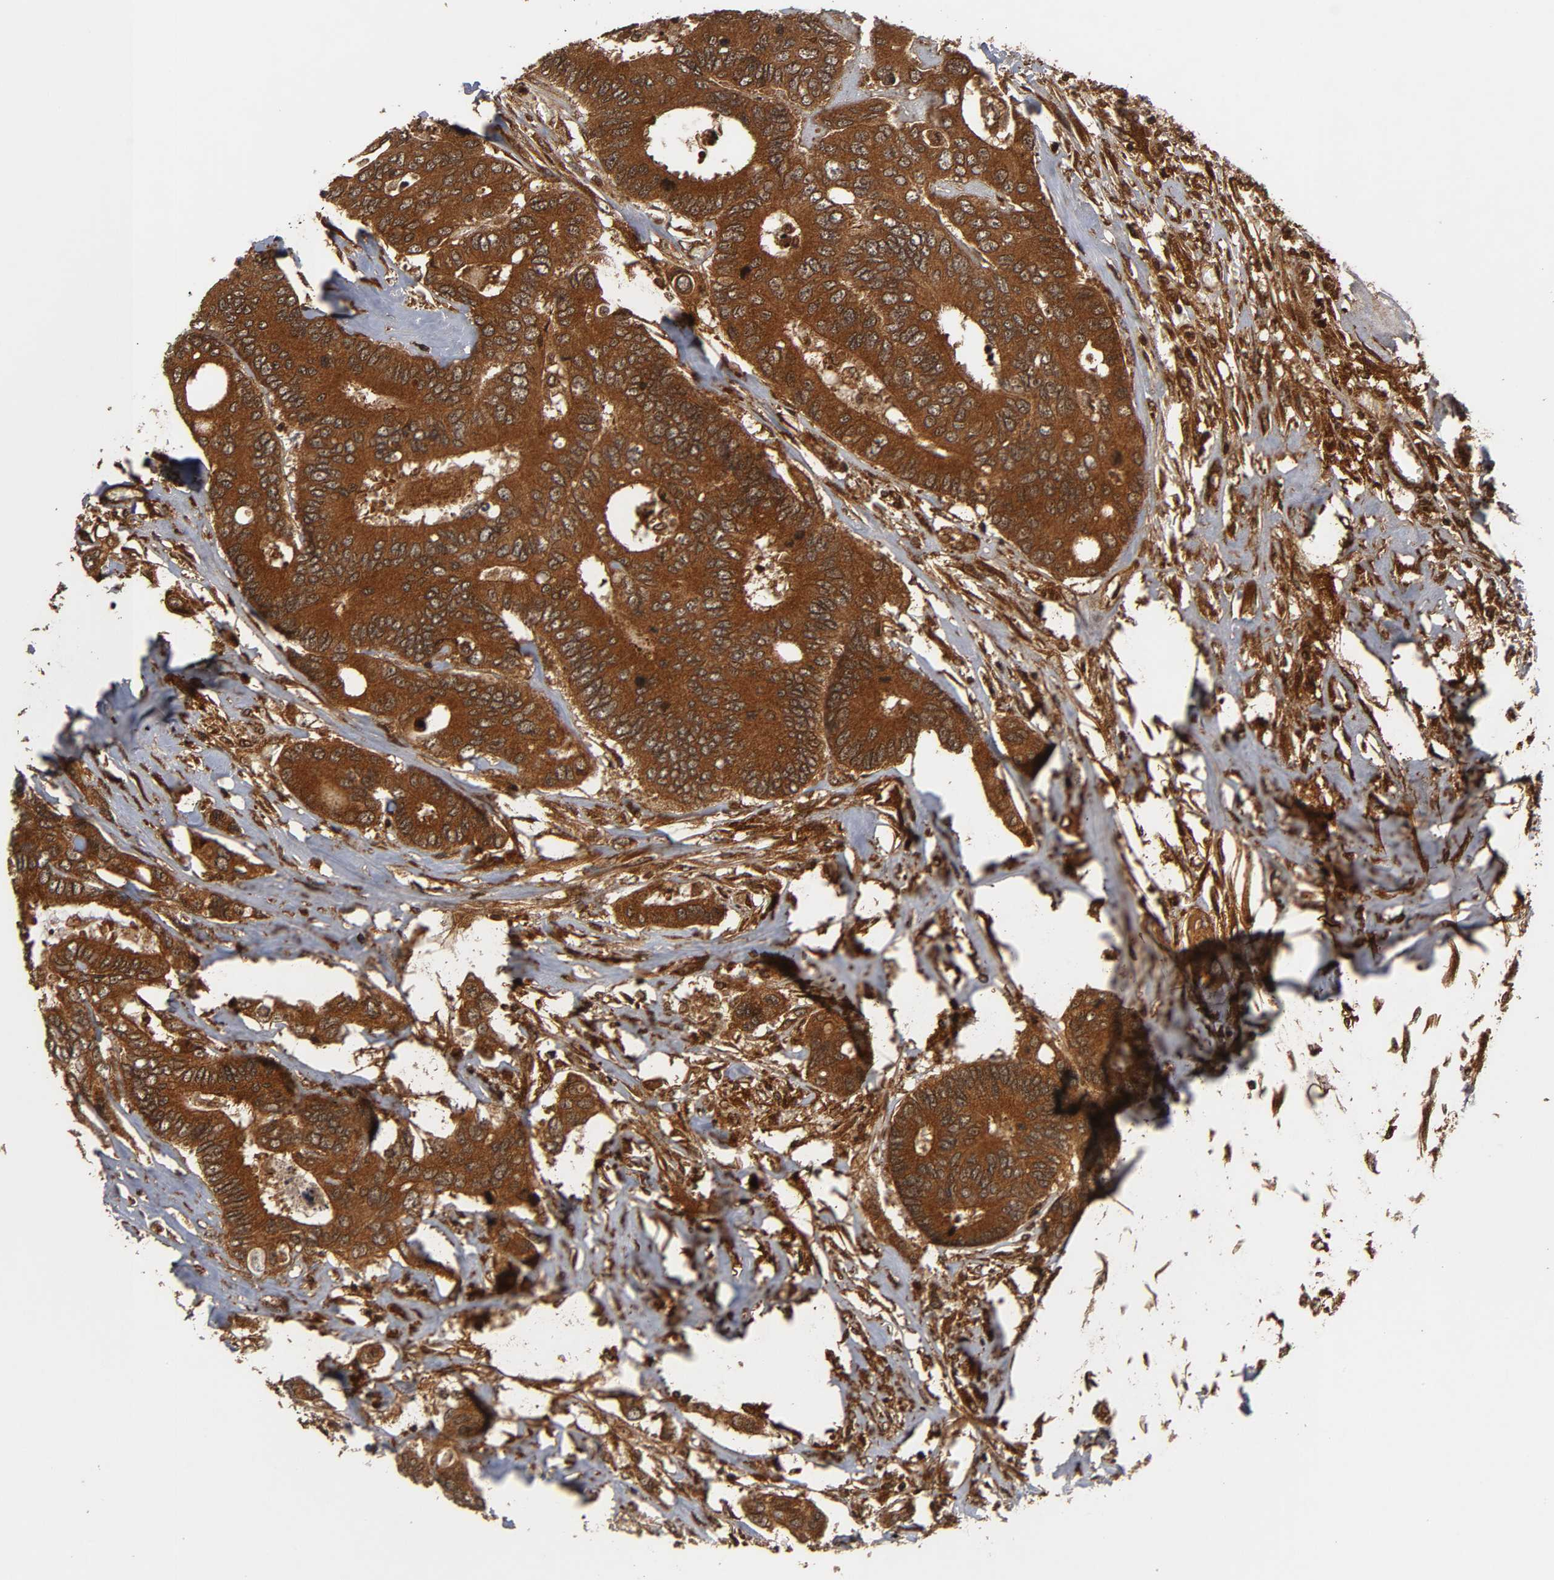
{"staining": {"intensity": "strong", "quantity": ">75%", "location": "cytoplasmic/membranous"}, "tissue": "colorectal cancer", "cell_type": "Tumor cells", "image_type": "cancer", "snomed": [{"axis": "morphology", "description": "Adenocarcinoma, NOS"}, {"axis": "topography", "description": "Rectum"}], "caption": "Brown immunohistochemical staining in human colorectal cancer (adenocarcinoma) displays strong cytoplasmic/membranous positivity in about >75% of tumor cells. The protein is shown in brown color, while the nuclei are stained blue.", "gene": "IKBKB", "patient": {"sex": "male", "age": 55}}